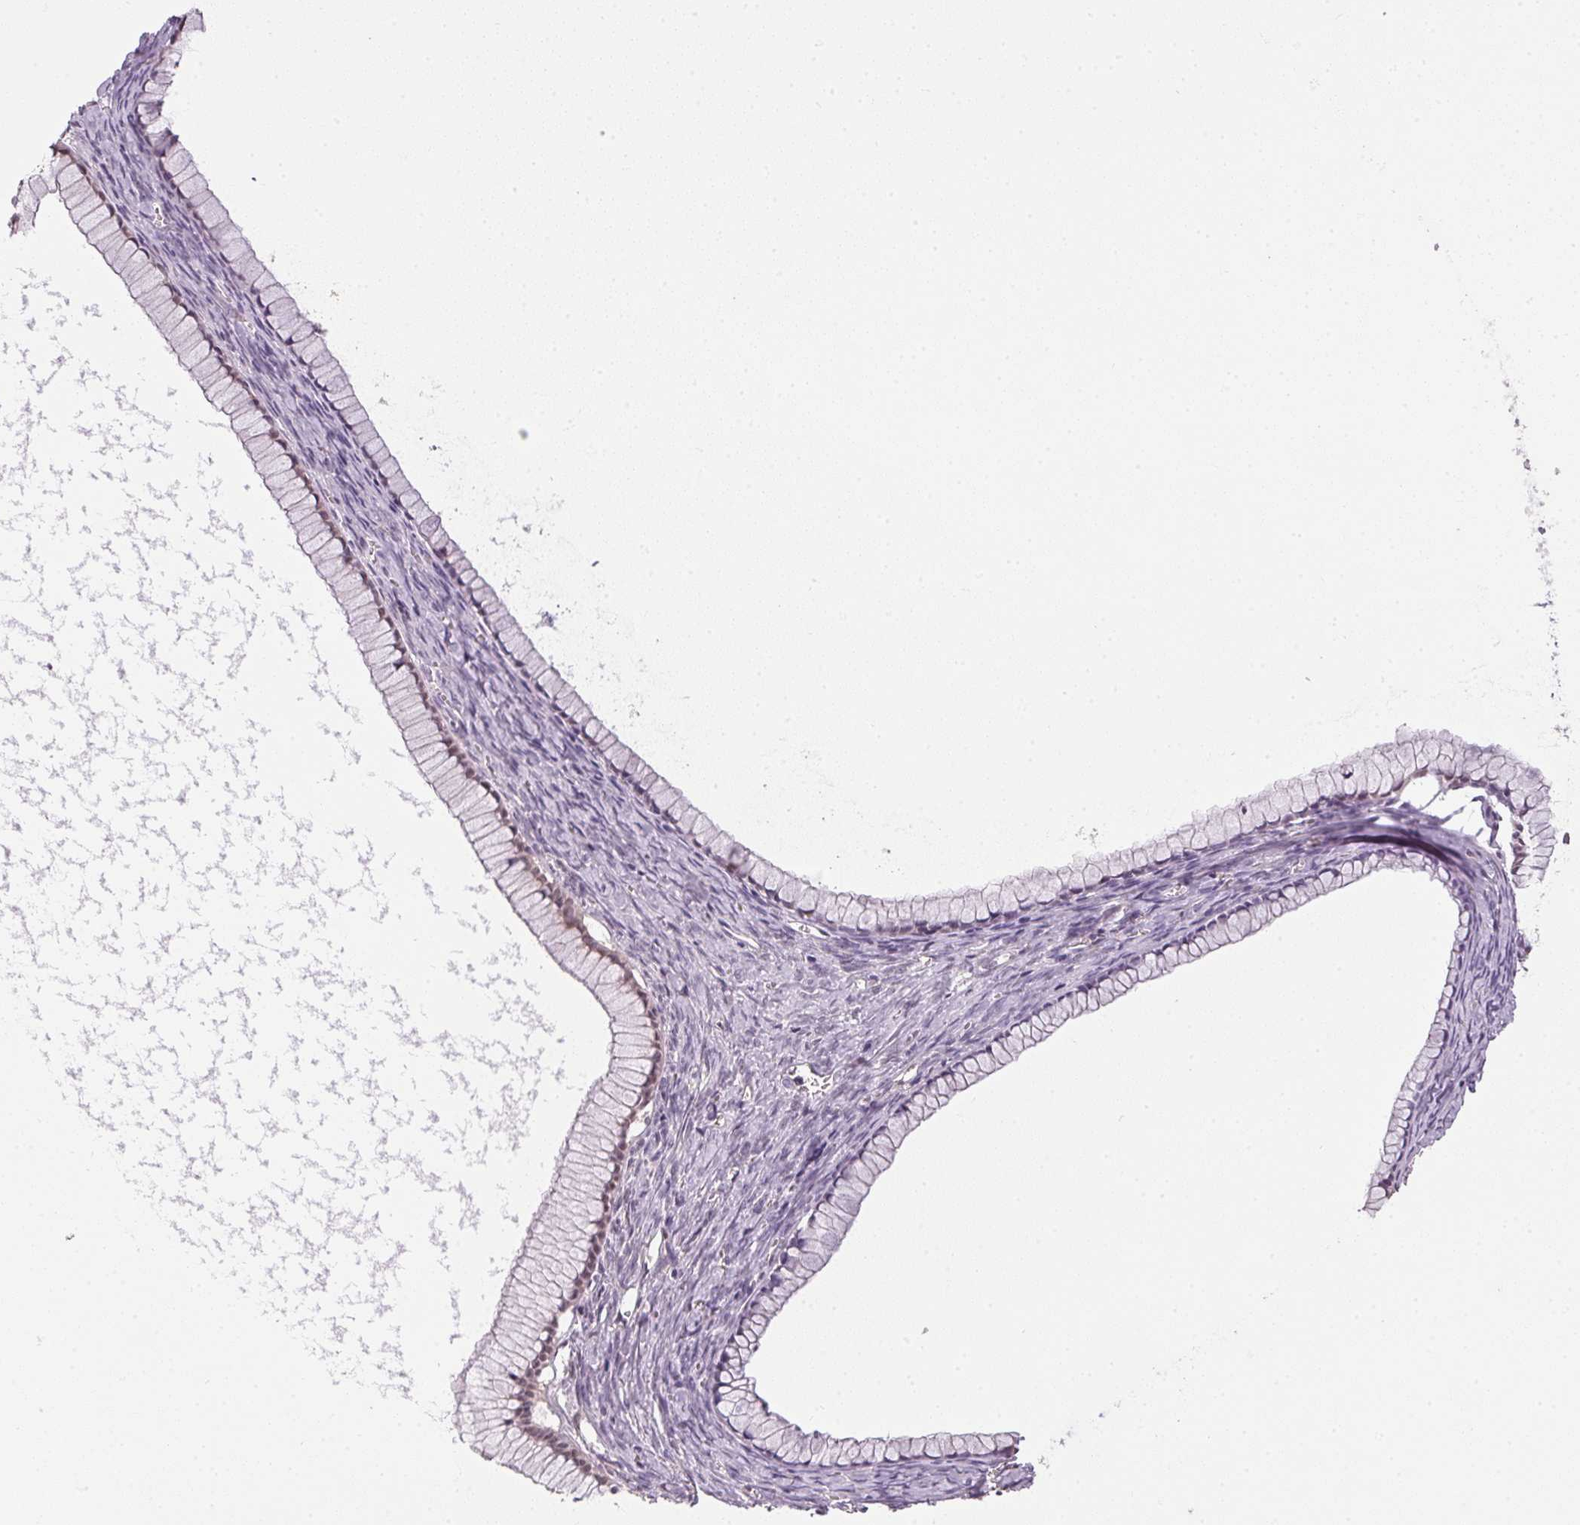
{"staining": {"intensity": "weak", "quantity": "25%-75%", "location": "cytoplasmic/membranous"}, "tissue": "ovarian cancer", "cell_type": "Tumor cells", "image_type": "cancer", "snomed": [{"axis": "morphology", "description": "Cystadenocarcinoma, mucinous, NOS"}, {"axis": "topography", "description": "Ovary"}], "caption": "Immunohistochemistry (DAB) staining of mucinous cystadenocarcinoma (ovarian) demonstrates weak cytoplasmic/membranous protein positivity in approximately 25%-75% of tumor cells.", "gene": "SC5D", "patient": {"sex": "female", "age": 41}}